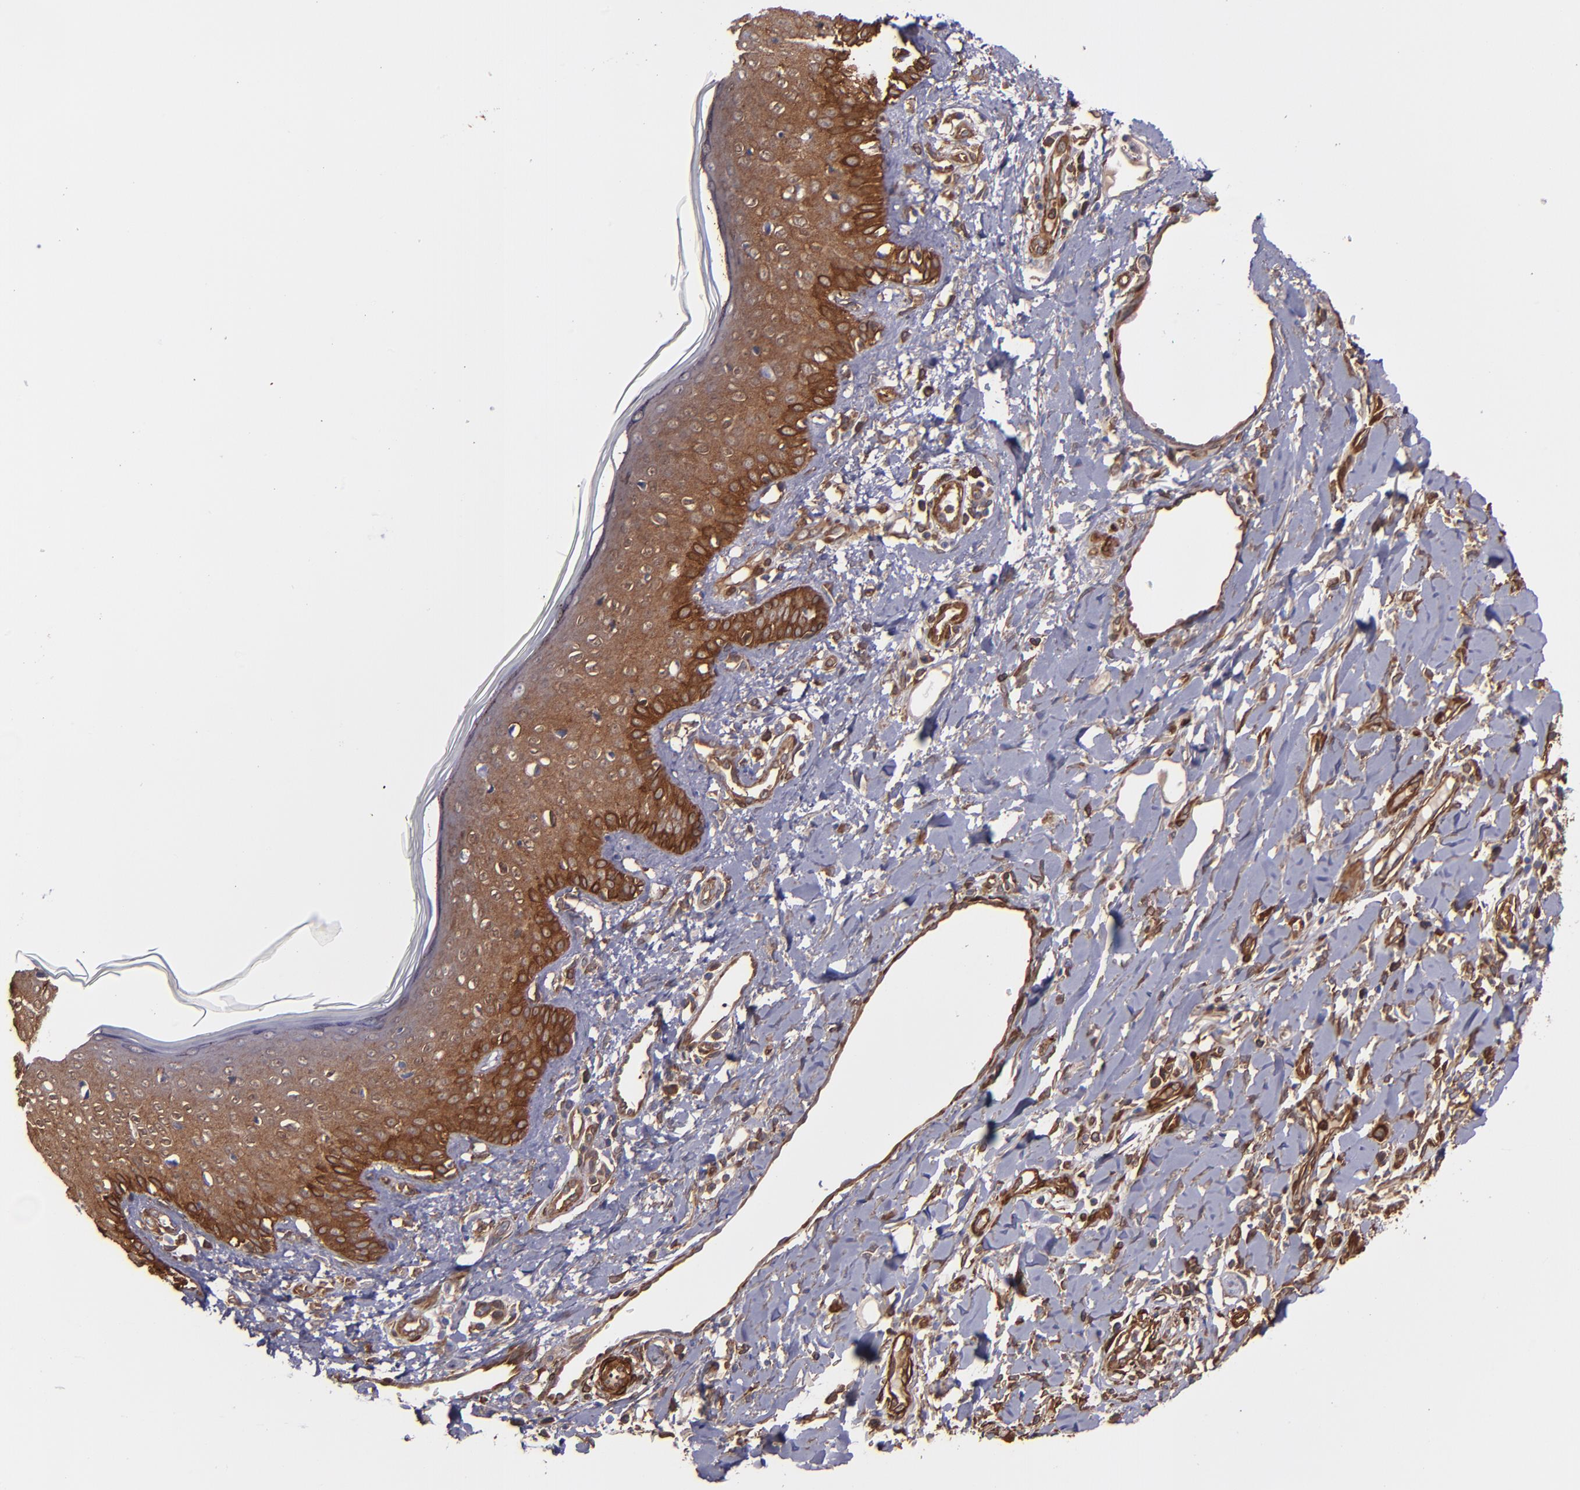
{"staining": {"intensity": "moderate", "quantity": ">75%", "location": "cytoplasmic/membranous"}, "tissue": "skin cancer", "cell_type": "Tumor cells", "image_type": "cancer", "snomed": [{"axis": "morphology", "description": "Squamous cell carcinoma, NOS"}, {"axis": "topography", "description": "Skin"}], "caption": "Approximately >75% of tumor cells in squamous cell carcinoma (skin) reveal moderate cytoplasmic/membranous protein staining as visualized by brown immunohistochemical staining.", "gene": "VCL", "patient": {"sex": "female", "age": 59}}